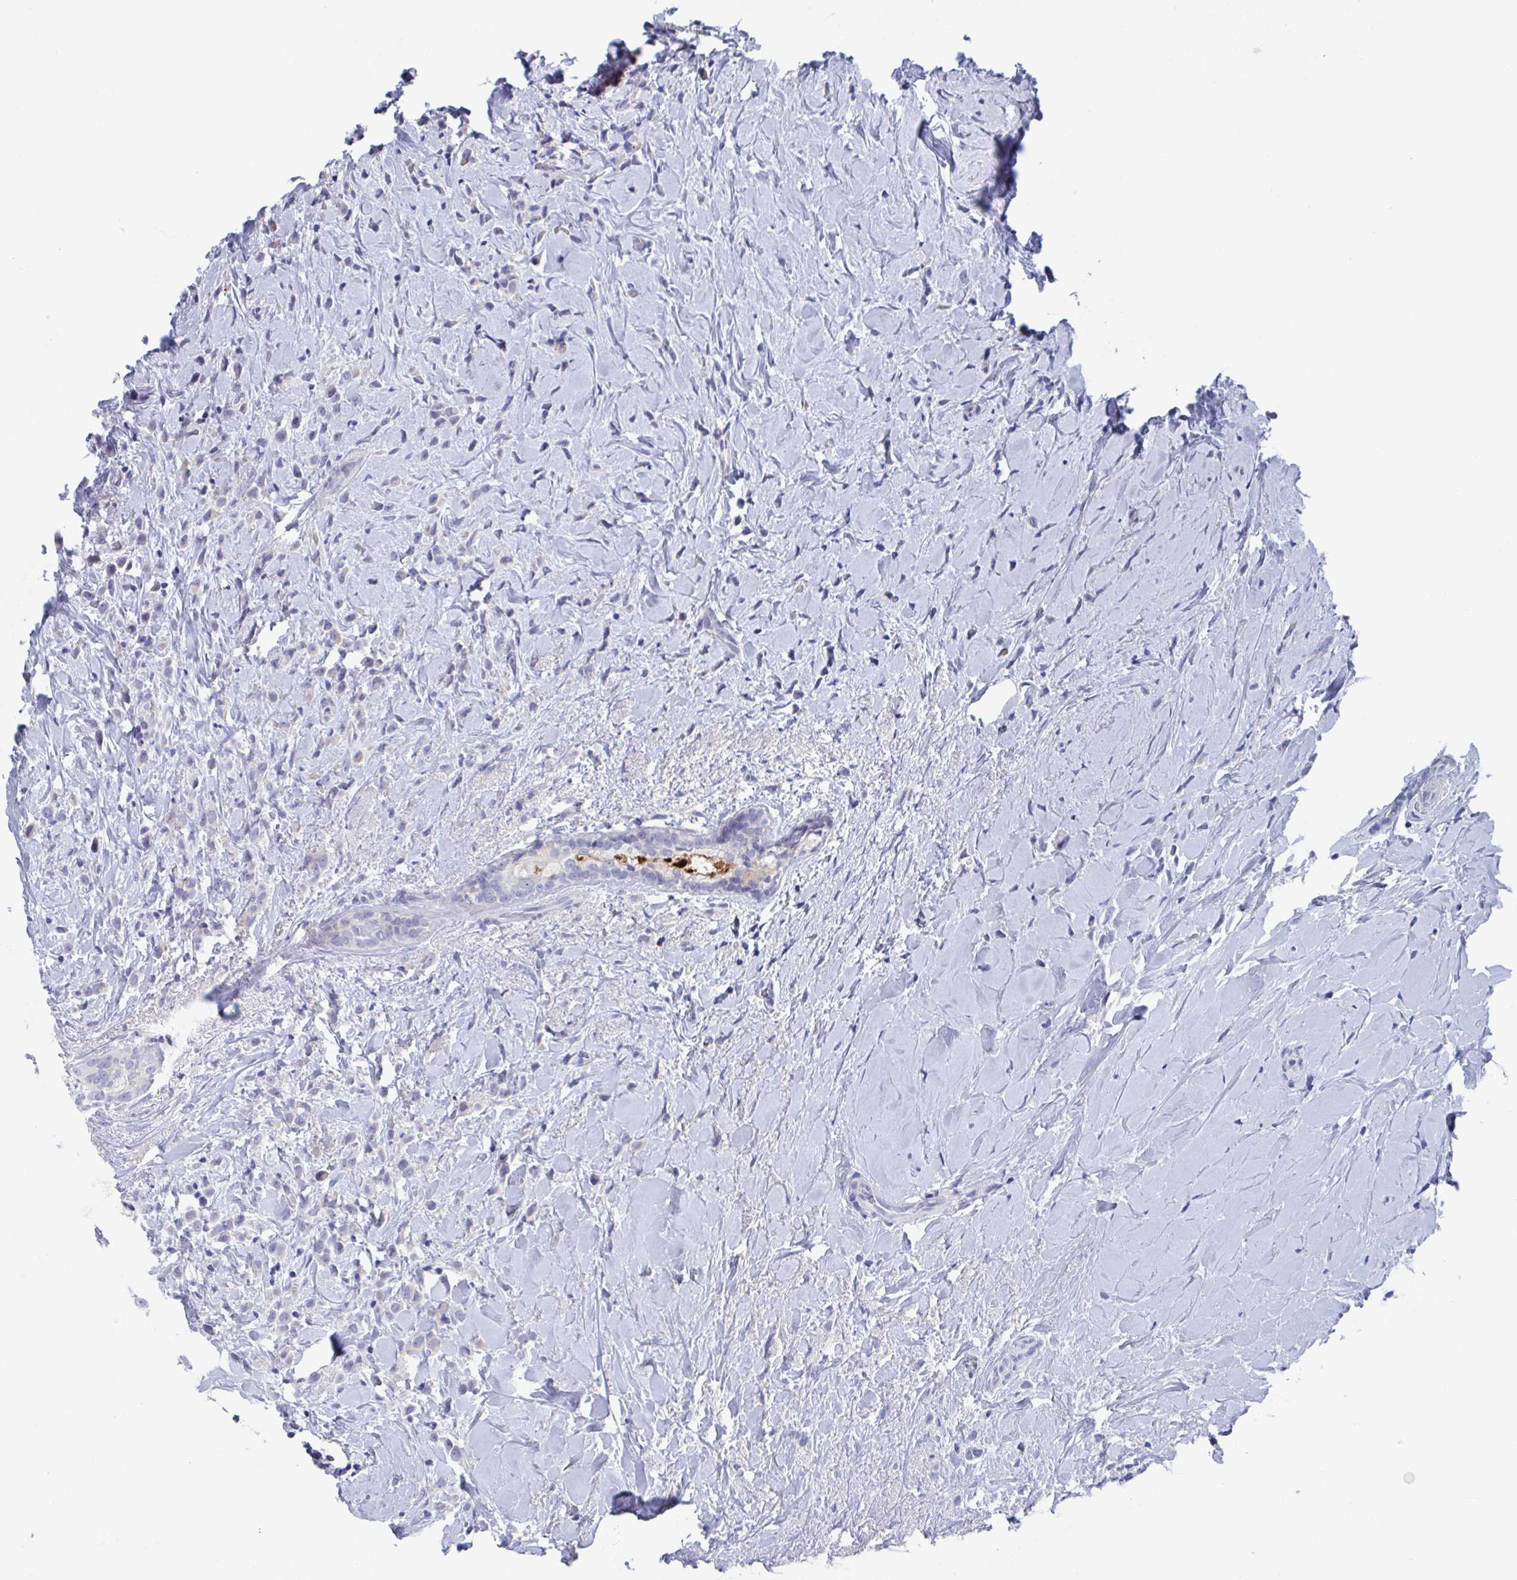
{"staining": {"intensity": "negative", "quantity": "none", "location": "none"}, "tissue": "breast cancer", "cell_type": "Tumor cells", "image_type": "cancer", "snomed": [{"axis": "morphology", "description": "Duct carcinoma"}, {"axis": "topography", "description": "Breast"}], "caption": "DAB (3,3'-diaminobenzidine) immunohistochemical staining of breast cancer reveals no significant positivity in tumor cells.", "gene": "NT5C3B", "patient": {"sex": "female", "age": 80}}